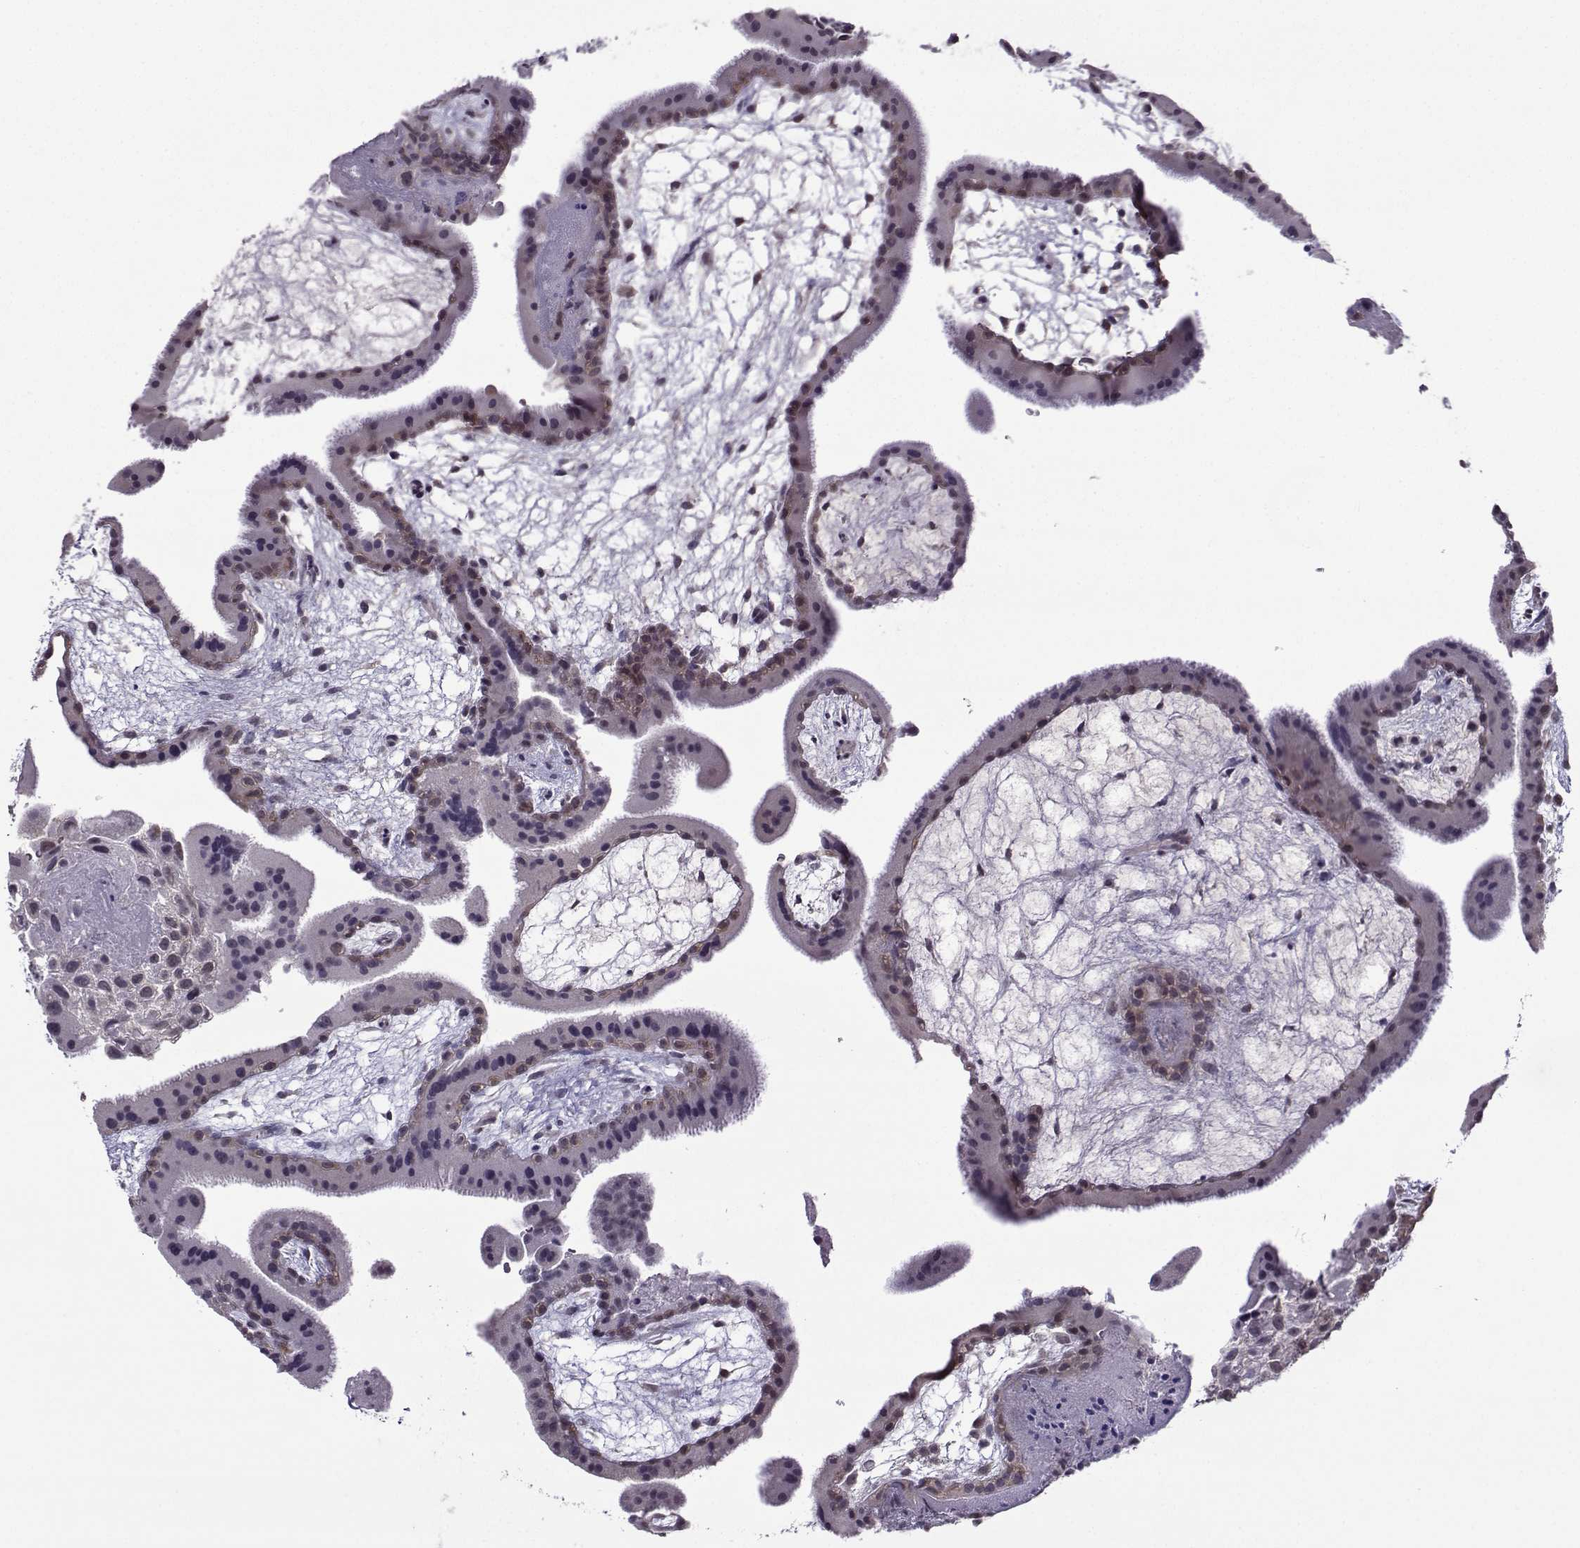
{"staining": {"intensity": "moderate", "quantity": ">75%", "location": "cytoplasmic/membranous,nuclear"}, "tissue": "placenta", "cell_type": "Decidual cells", "image_type": "normal", "snomed": [{"axis": "morphology", "description": "Normal tissue, NOS"}, {"axis": "topography", "description": "Placenta"}], "caption": "Immunohistochemistry of unremarkable human placenta displays medium levels of moderate cytoplasmic/membranous,nuclear positivity in about >75% of decidual cells.", "gene": "DDX20", "patient": {"sex": "female", "age": 19}}